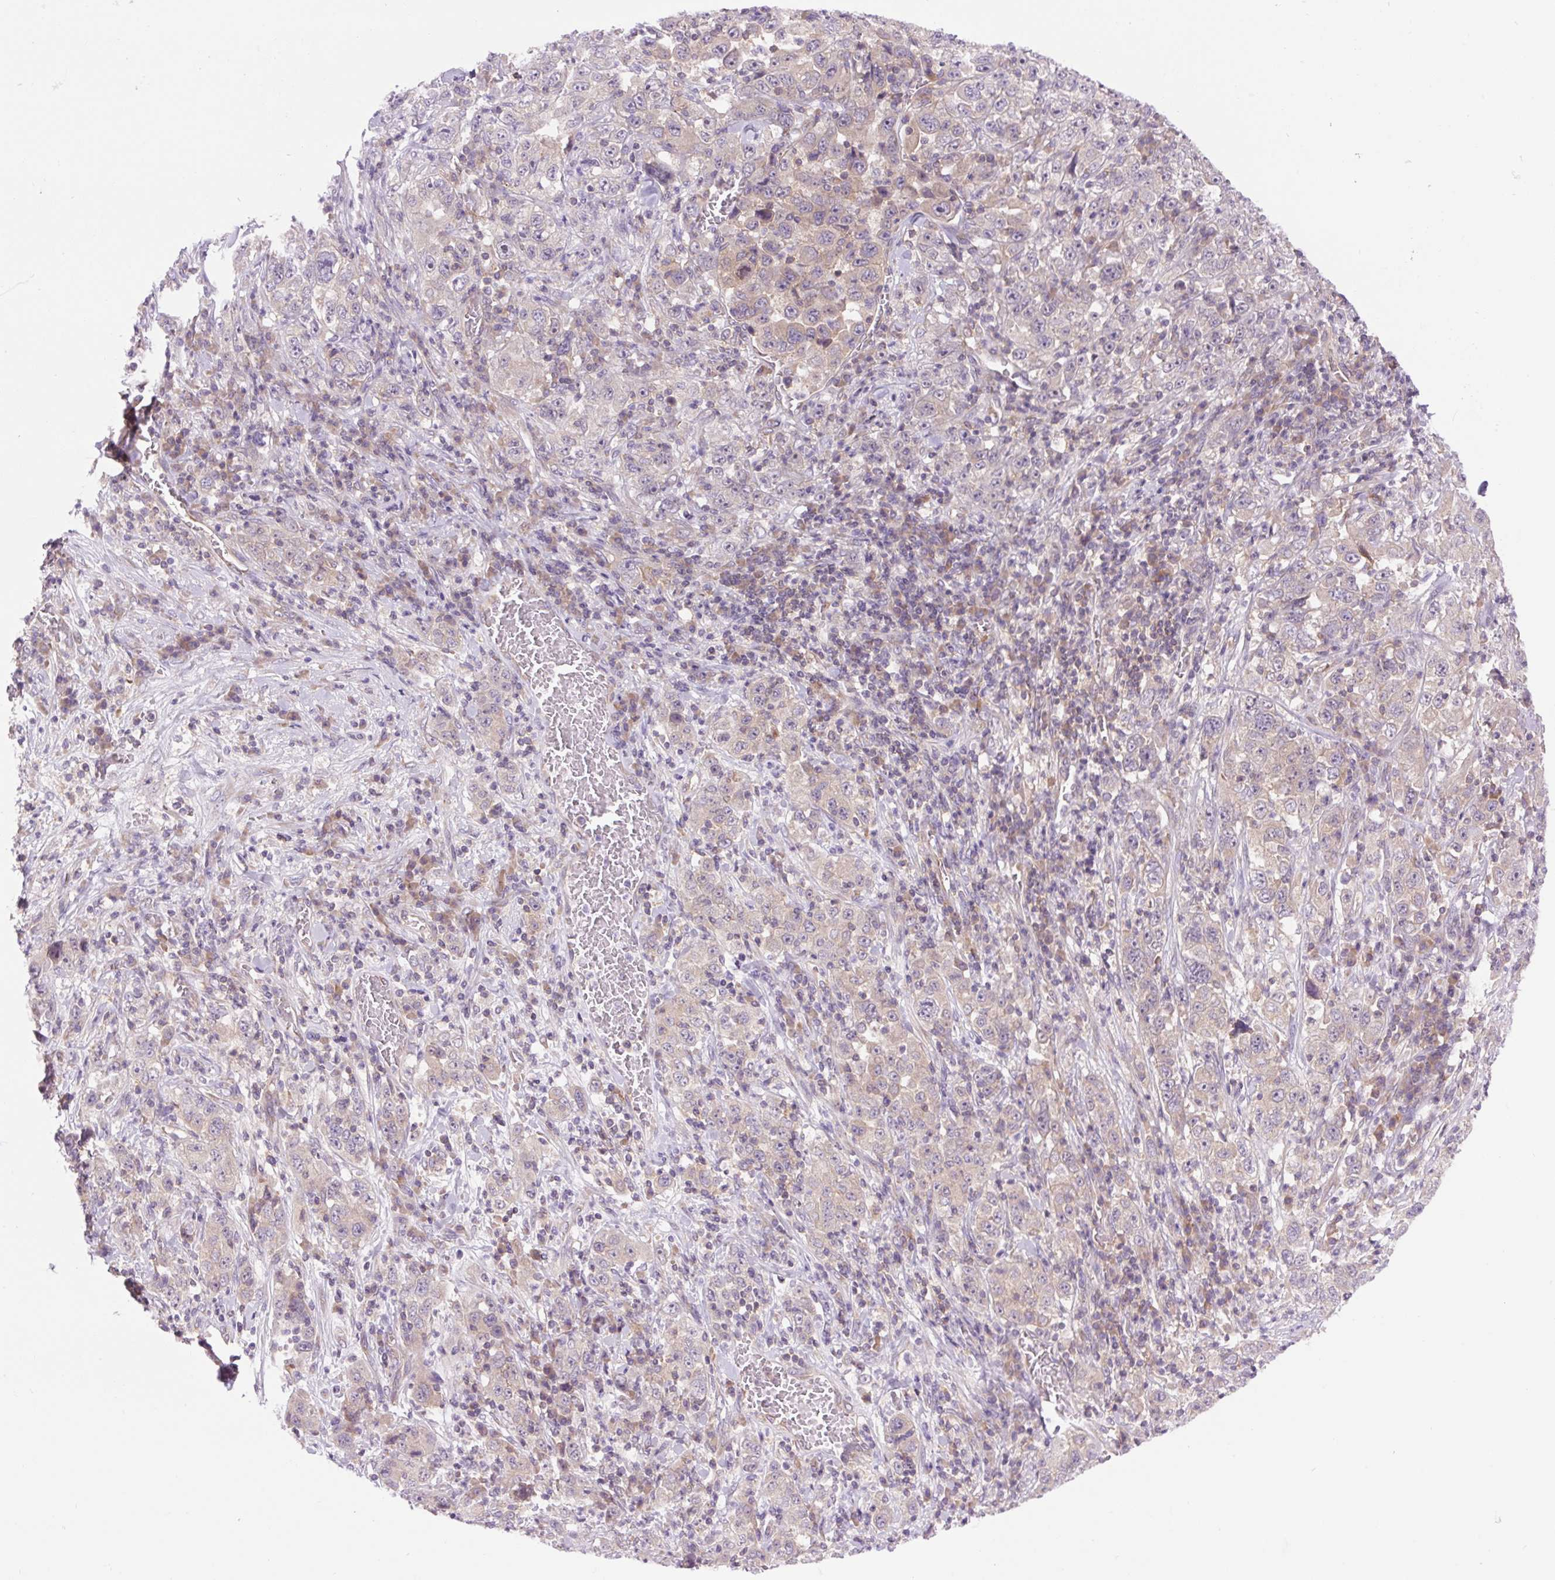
{"staining": {"intensity": "weak", "quantity": "<25%", "location": "cytoplasmic/membranous"}, "tissue": "stomach cancer", "cell_type": "Tumor cells", "image_type": "cancer", "snomed": [{"axis": "morphology", "description": "Normal tissue, NOS"}, {"axis": "morphology", "description": "Adenocarcinoma, NOS"}, {"axis": "topography", "description": "Stomach, upper"}, {"axis": "topography", "description": "Stomach"}], "caption": "Immunohistochemistry of stomach cancer (adenocarcinoma) demonstrates no staining in tumor cells. (DAB (3,3'-diaminobenzidine) immunohistochemistry (IHC) visualized using brightfield microscopy, high magnification).", "gene": "MINK1", "patient": {"sex": "male", "age": 59}}